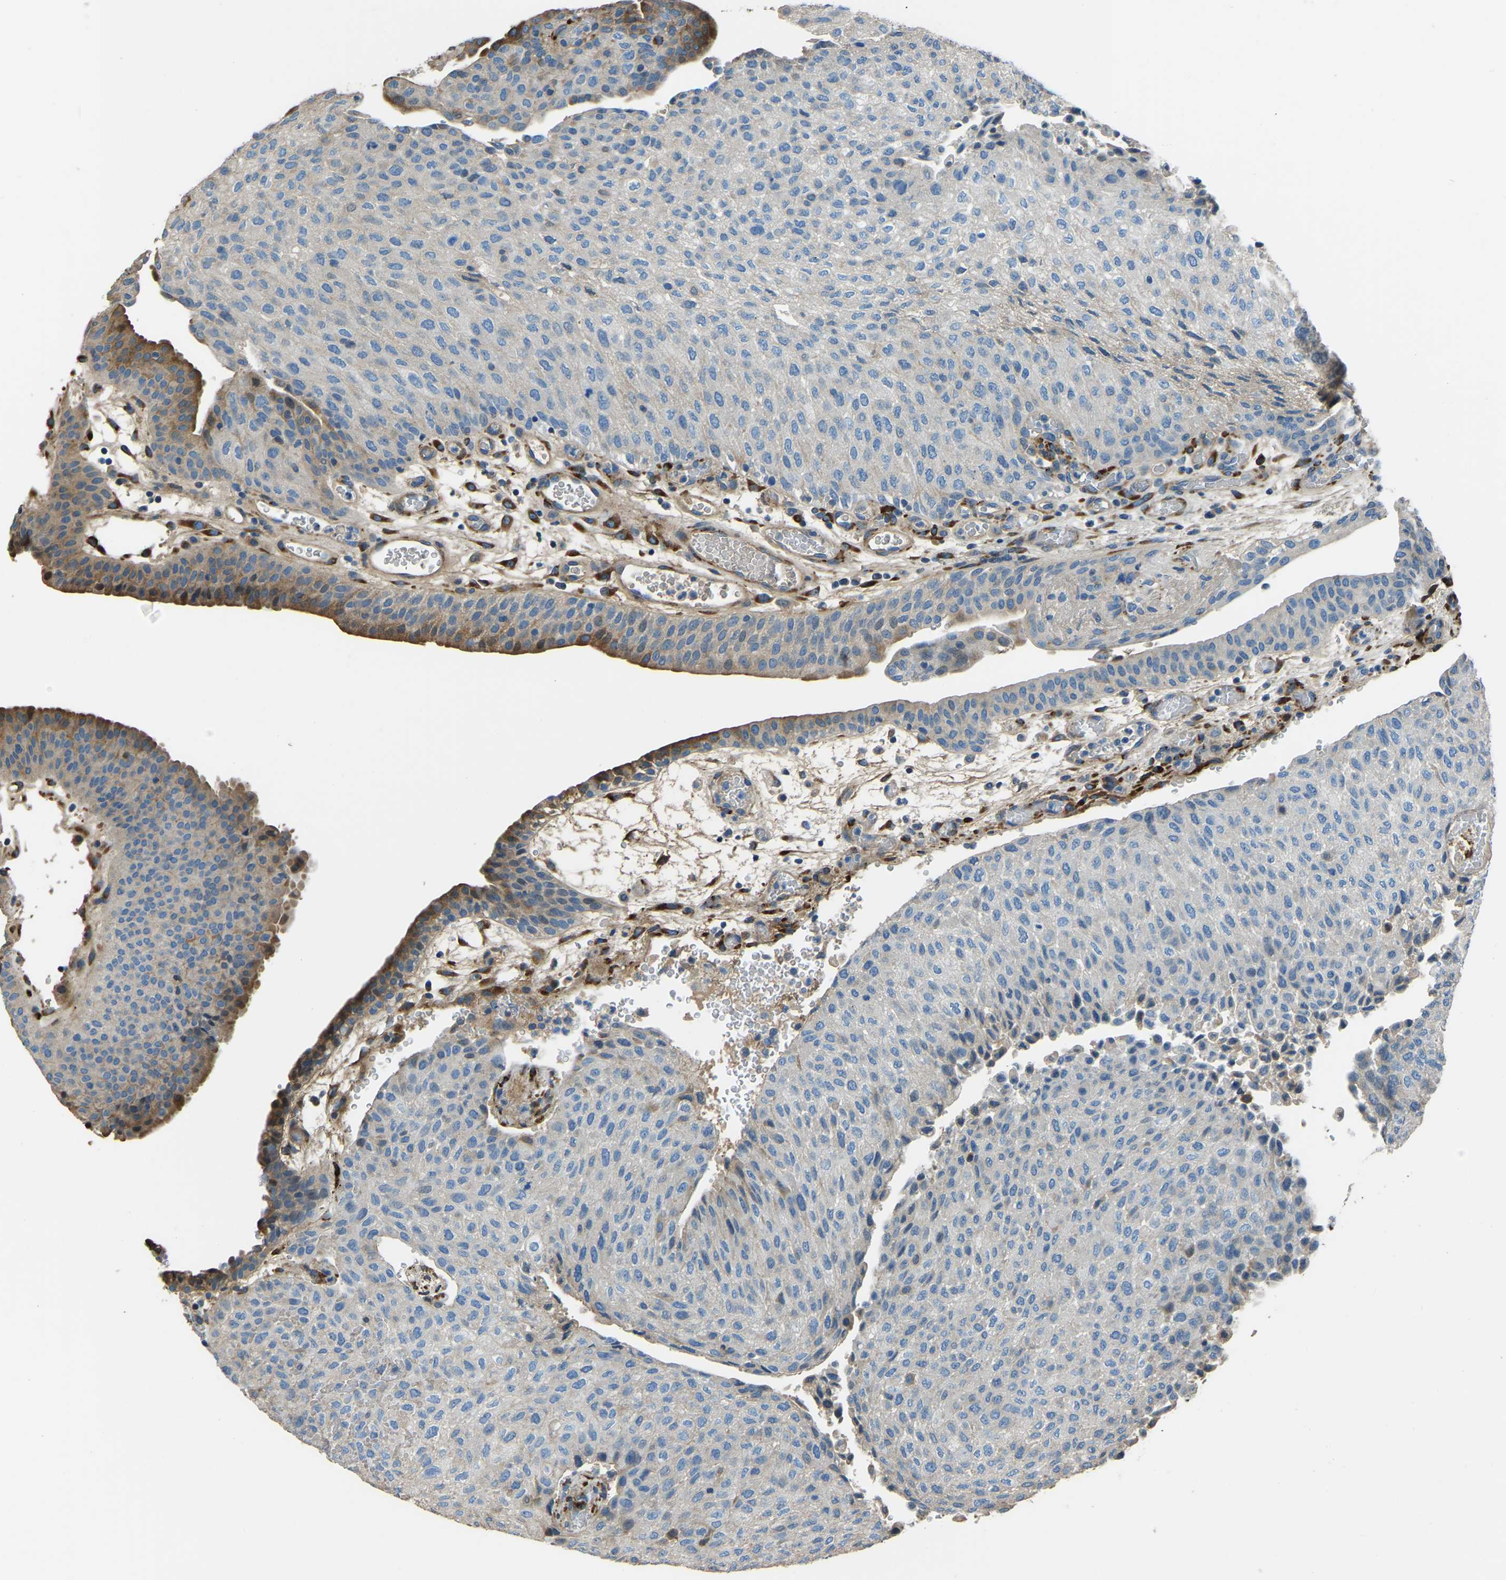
{"staining": {"intensity": "moderate", "quantity": "<25%", "location": "cytoplasmic/membranous"}, "tissue": "urothelial cancer", "cell_type": "Tumor cells", "image_type": "cancer", "snomed": [{"axis": "morphology", "description": "Urothelial carcinoma, Low grade"}, {"axis": "morphology", "description": "Urothelial carcinoma, High grade"}, {"axis": "topography", "description": "Urinary bladder"}], "caption": "This is a photomicrograph of immunohistochemistry staining of low-grade urothelial carcinoma, which shows moderate staining in the cytoplasmic/membranous of tumor cells.", "gene": "COL3A1", "patient": {"sex": "male", "age": 35}}